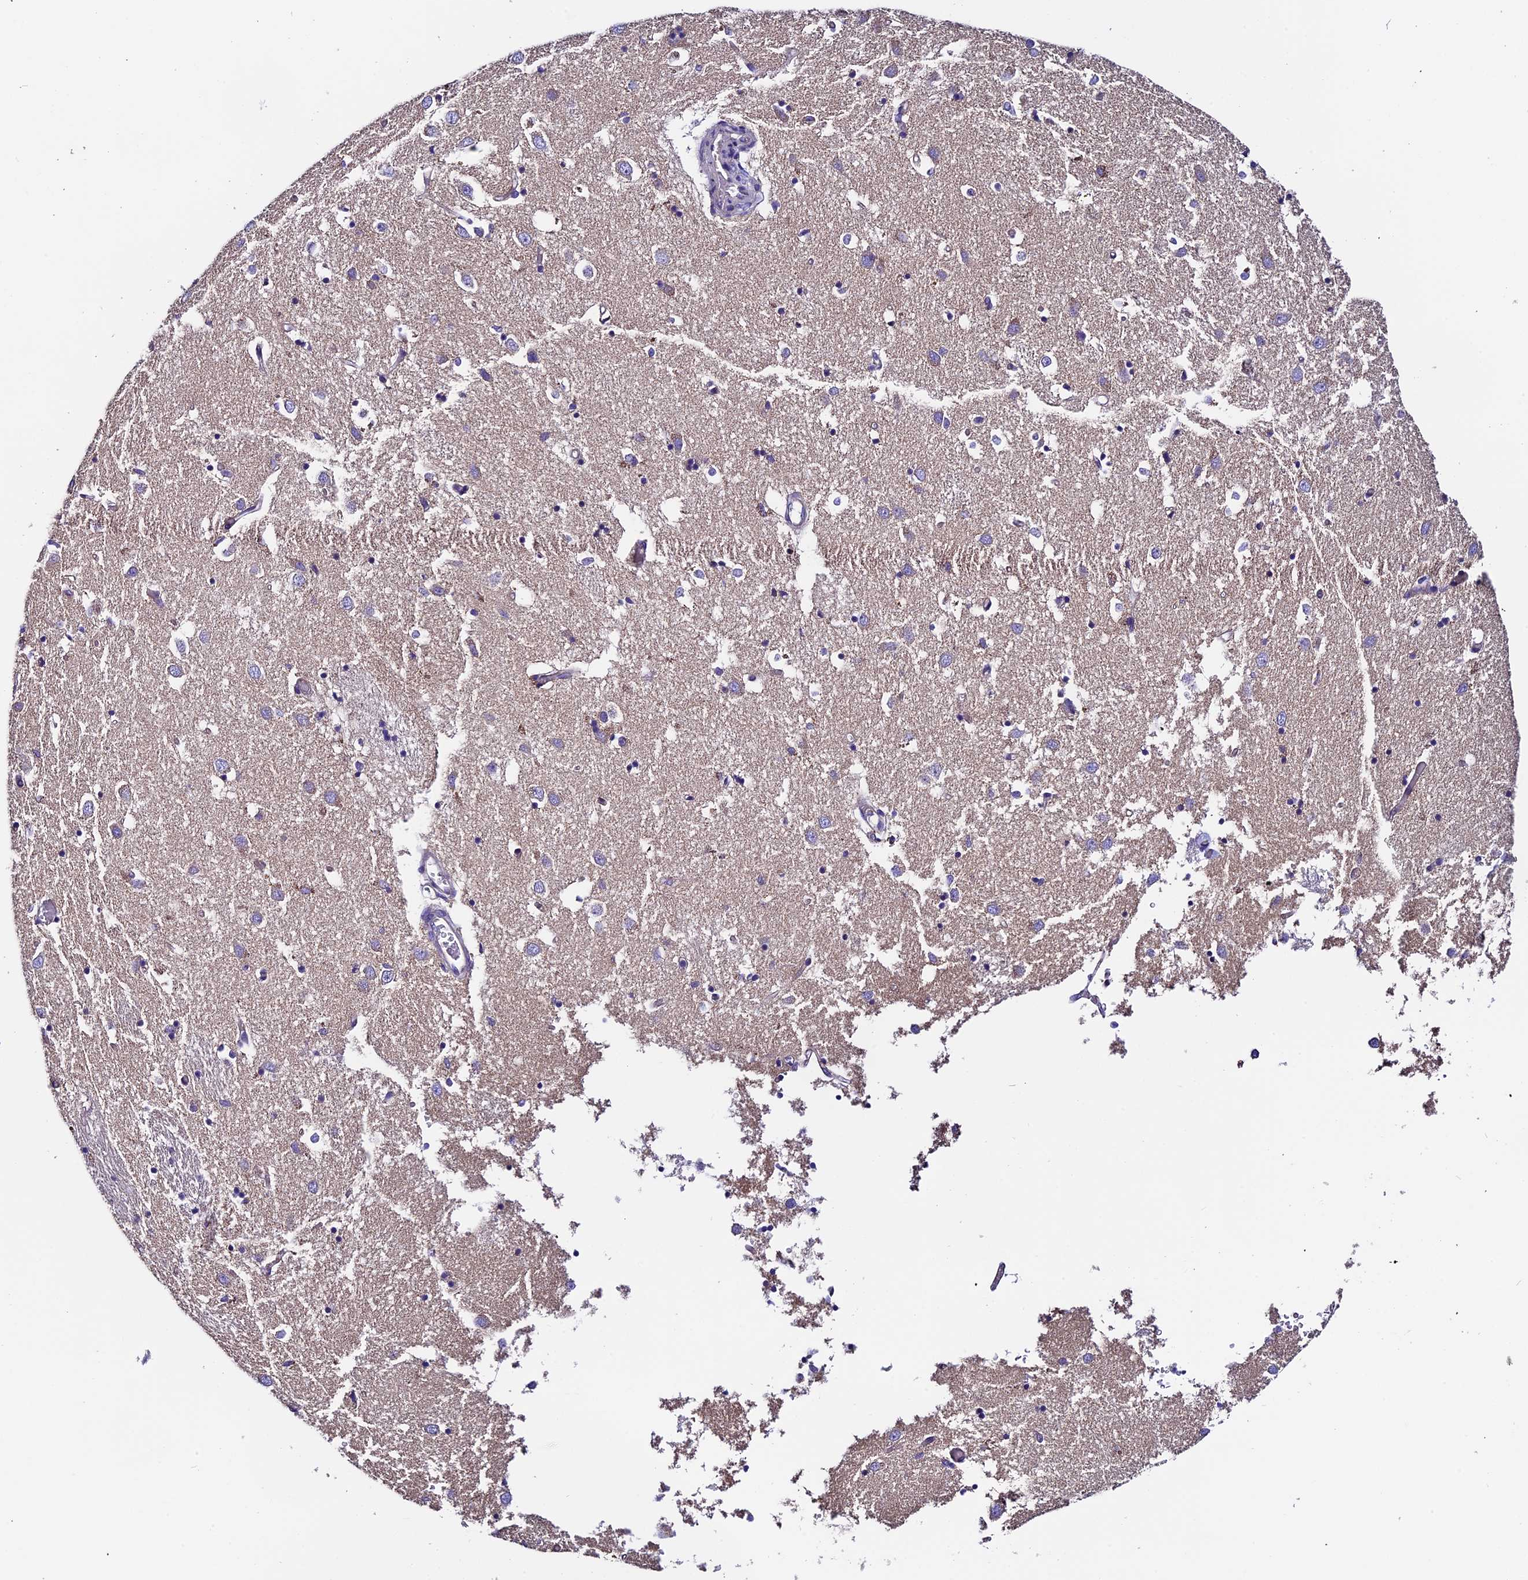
{"staining": {"intensity": "moderate", "quantity": "<25%", "location": "cytoplasmic/membranous"}, "tissue": "caudate", "cell_type": "Glial cells", "image_type": "normal", "snomed": [{"axis": "morphology", "description": "Normal tissue, NOS"}, {"axis": "topography", "description": "Lateral ventricle wall"}], "caption": "Immunohistochemical staining of benign caudate exhibits low levels of moderate cytoplasmic/membranous positivity in about <25% of glial cells.", "gene": "COMTD1", "patient": {"sex": "male", "age": 70}}